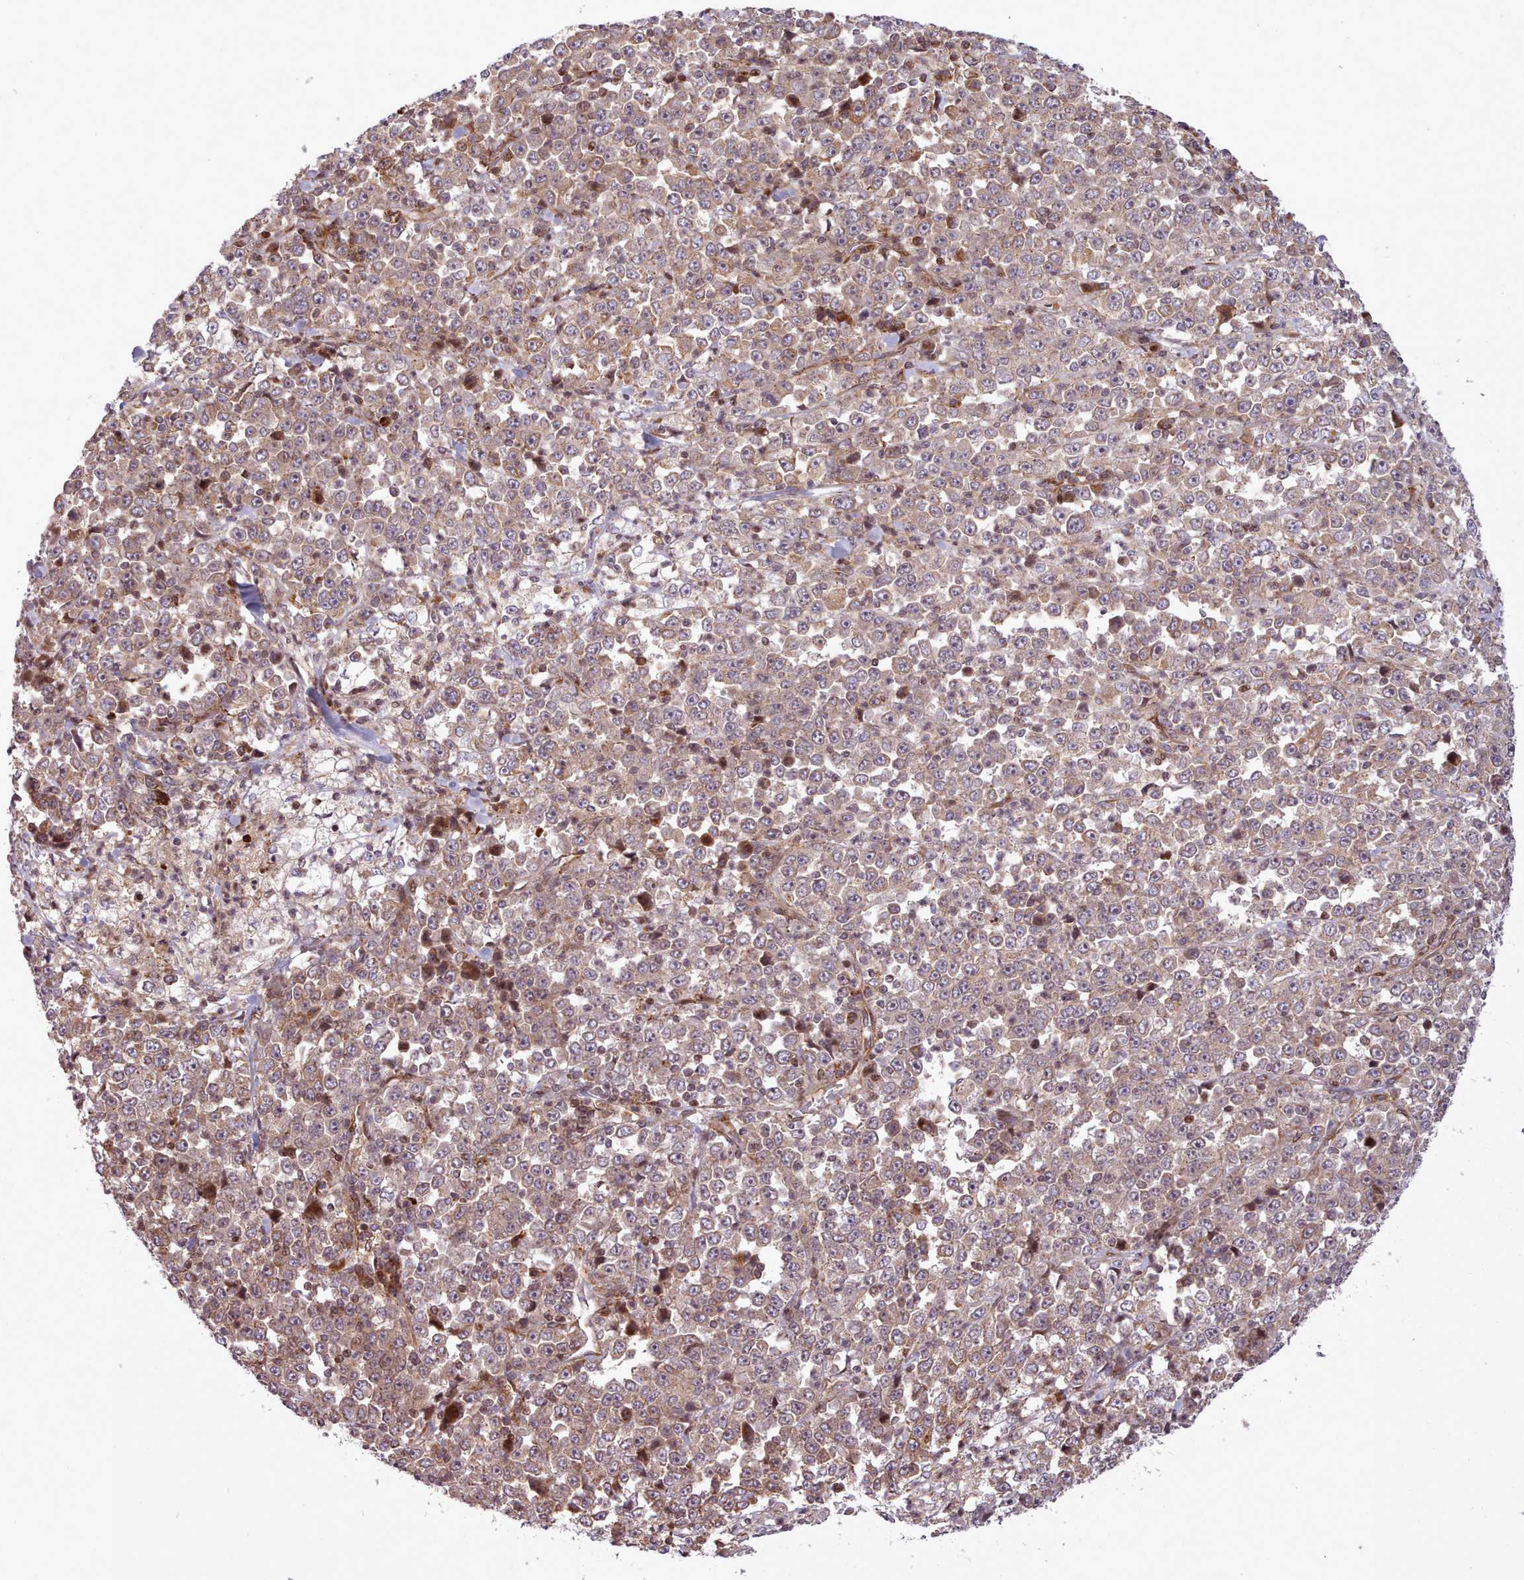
{"staining": {"intensity": "weak", "quantity": ">75%", "location": "cytoplasmic/membranous"}, "tissue": "stomach cancer", "cell_type": "Tumor cells", "image_type": "cancer", "snomed": [{"axis": "morphology", "description": "Normal tissue, NOS"}, {"axis": "morphology", "description": "Adenocarcinoma, NOS"}, {"axis": "topography", "description": "Stomach, upper"}, {"axis": "topography", "description": "Stomach"}], "caption": "Protein expression analysis of adenocarcinoma (stomach) shows weak cytoplasmic/membranous staining in approximately >75% of tumor cells. Nuclei are stained in blue.", "gene": "NLRP7", "patient": {"sex": "male", "age": 59}}